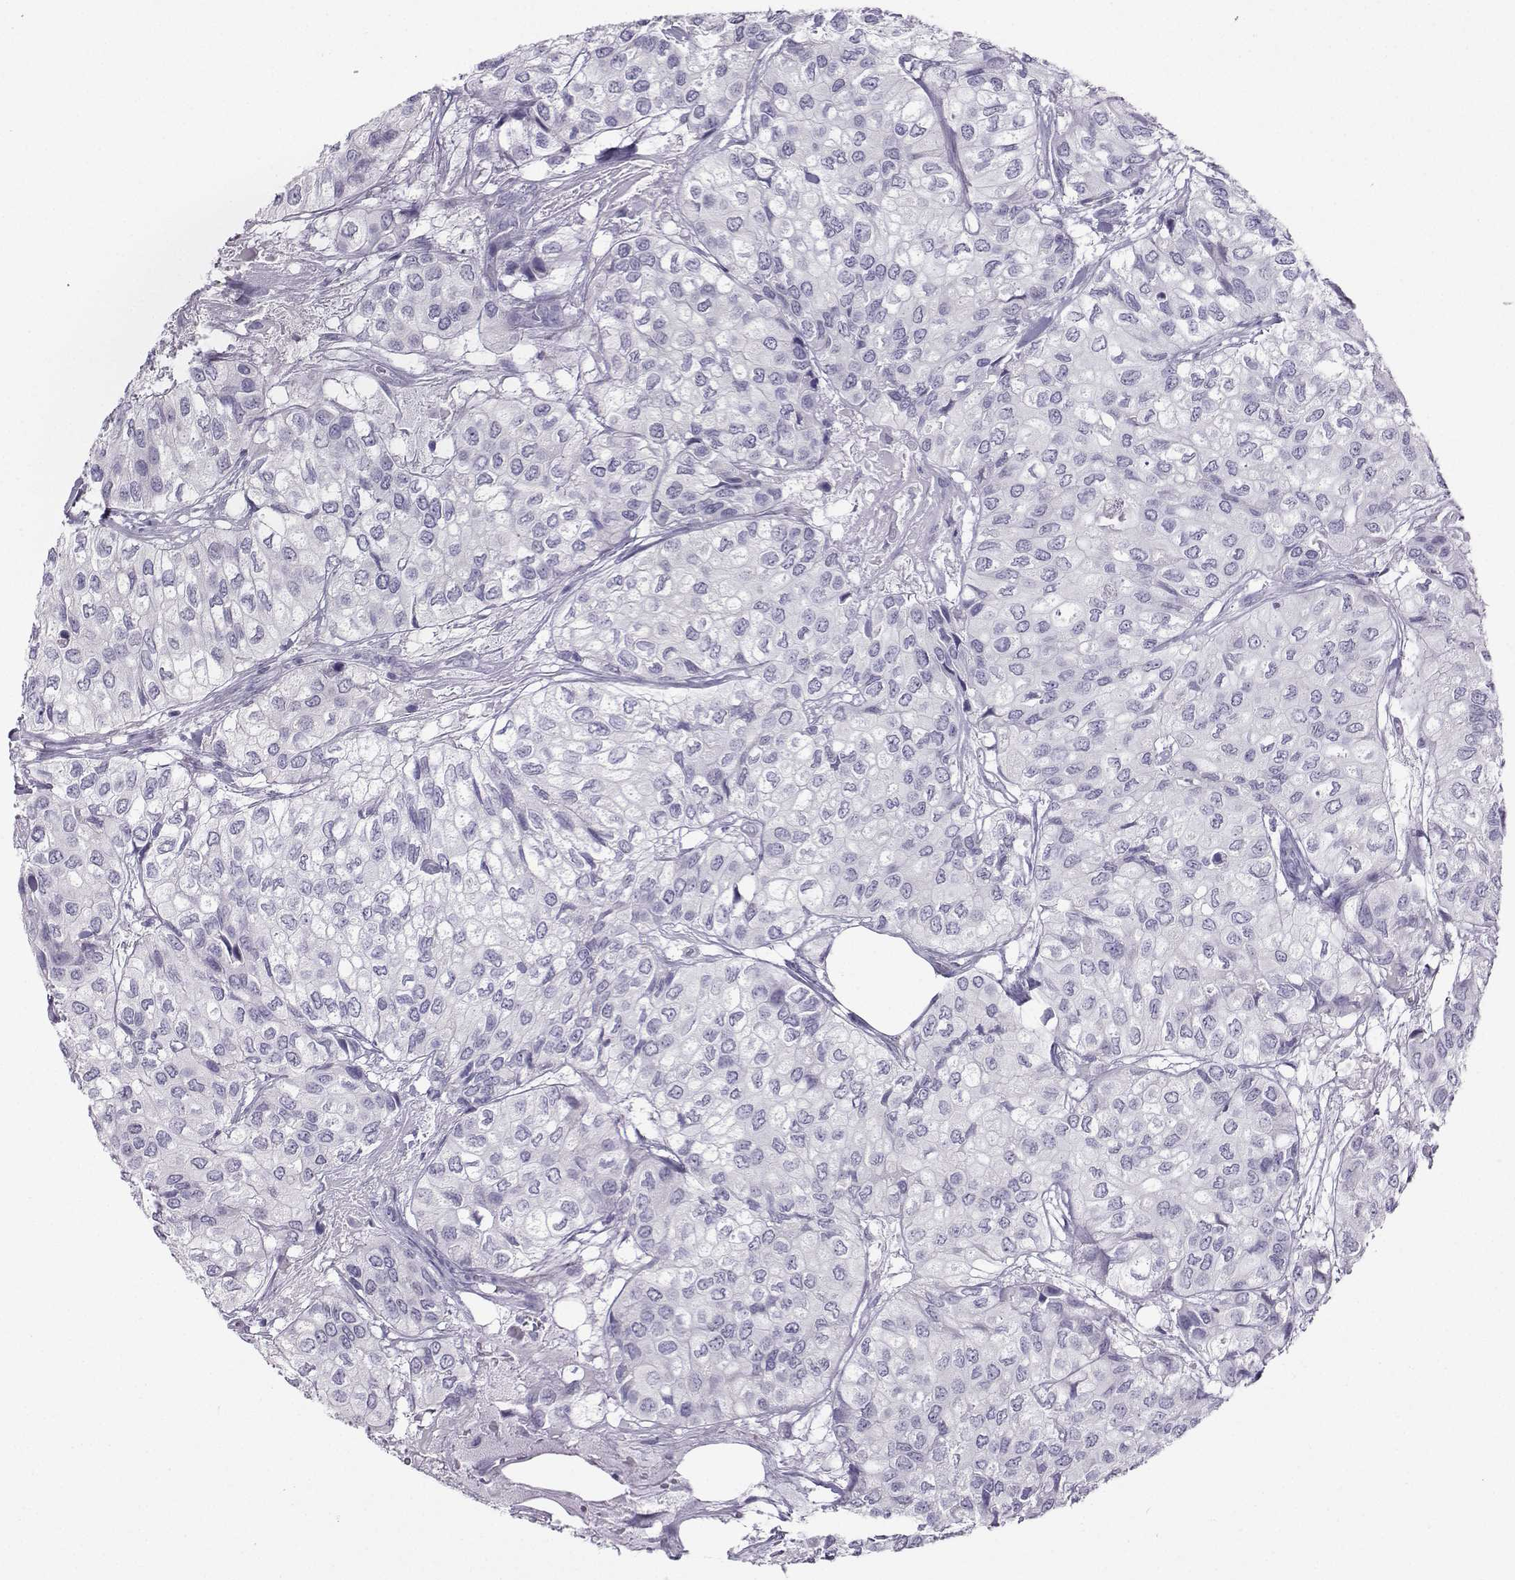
{"staining": {"intensity": "negative", "quantity": "none", "location": "none"}, "tissue": "urothelial cancer", "cell_type": "Tumor cells", "image_type": "cancer", "snomed": [{"axis": "morphology", "description": "Urothelial carcinoma, High grade"}, {"axis": "topography", "description": "Urinary bladder"}], "caption": "Immunohistochemistry (IHC) micrograph of neoplastic tissue: urothelial cancer stained with DAB exhibits no significant protein staining in tumor cells. (Stains: DAB IHC with hematoxylin counter stain, Microscopy: brightfield microscopy at high magnification).", "gene": "KIF17", "patient": {"sex": "male", "age": 73}}